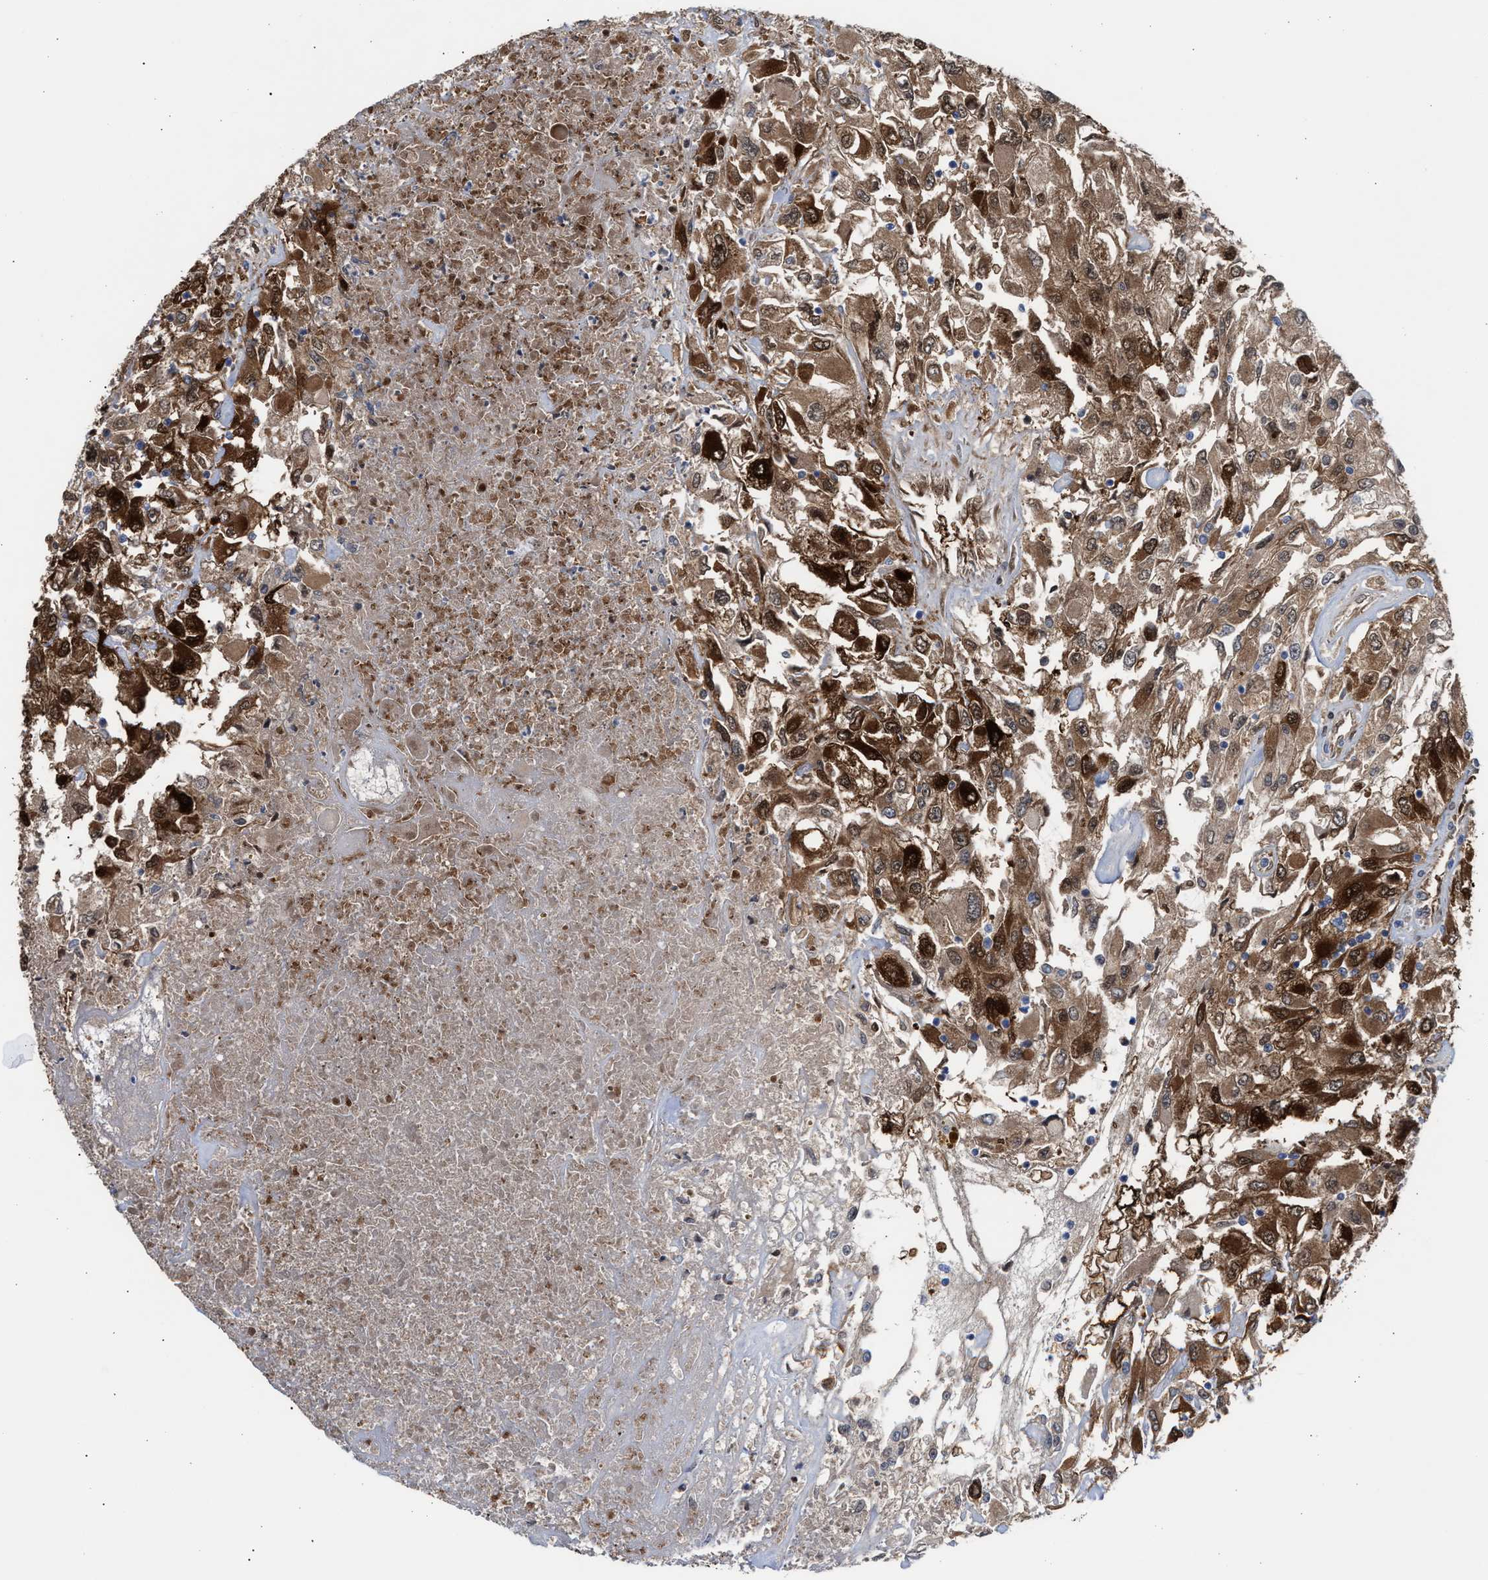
{"staining": {"intensity": "strong", "quantity": ">75%", "location": "cytoplasmic/membranous,nuclear"}, "tissue": "renal cancer", "cell_type": "Tumor cells", "image_type": "cancer", "snomed": [{"axis": "morphology", "description": "Adenocarcinoma, NOS"}, {"axis": "topography", "description": "Kidney"}], "caption": "This histopathology image demonstrates adenocarcinoma (renal) stained with immunohistochemistry (IHC) to label a protein in brown. The cytoplasmic/membranous and nuclear of tumor cells show strong positivity for the protein. Nuclei are counter-stained blue.", "gene": "TP53I3", "patient": {"sex": "female", "age": 52}}